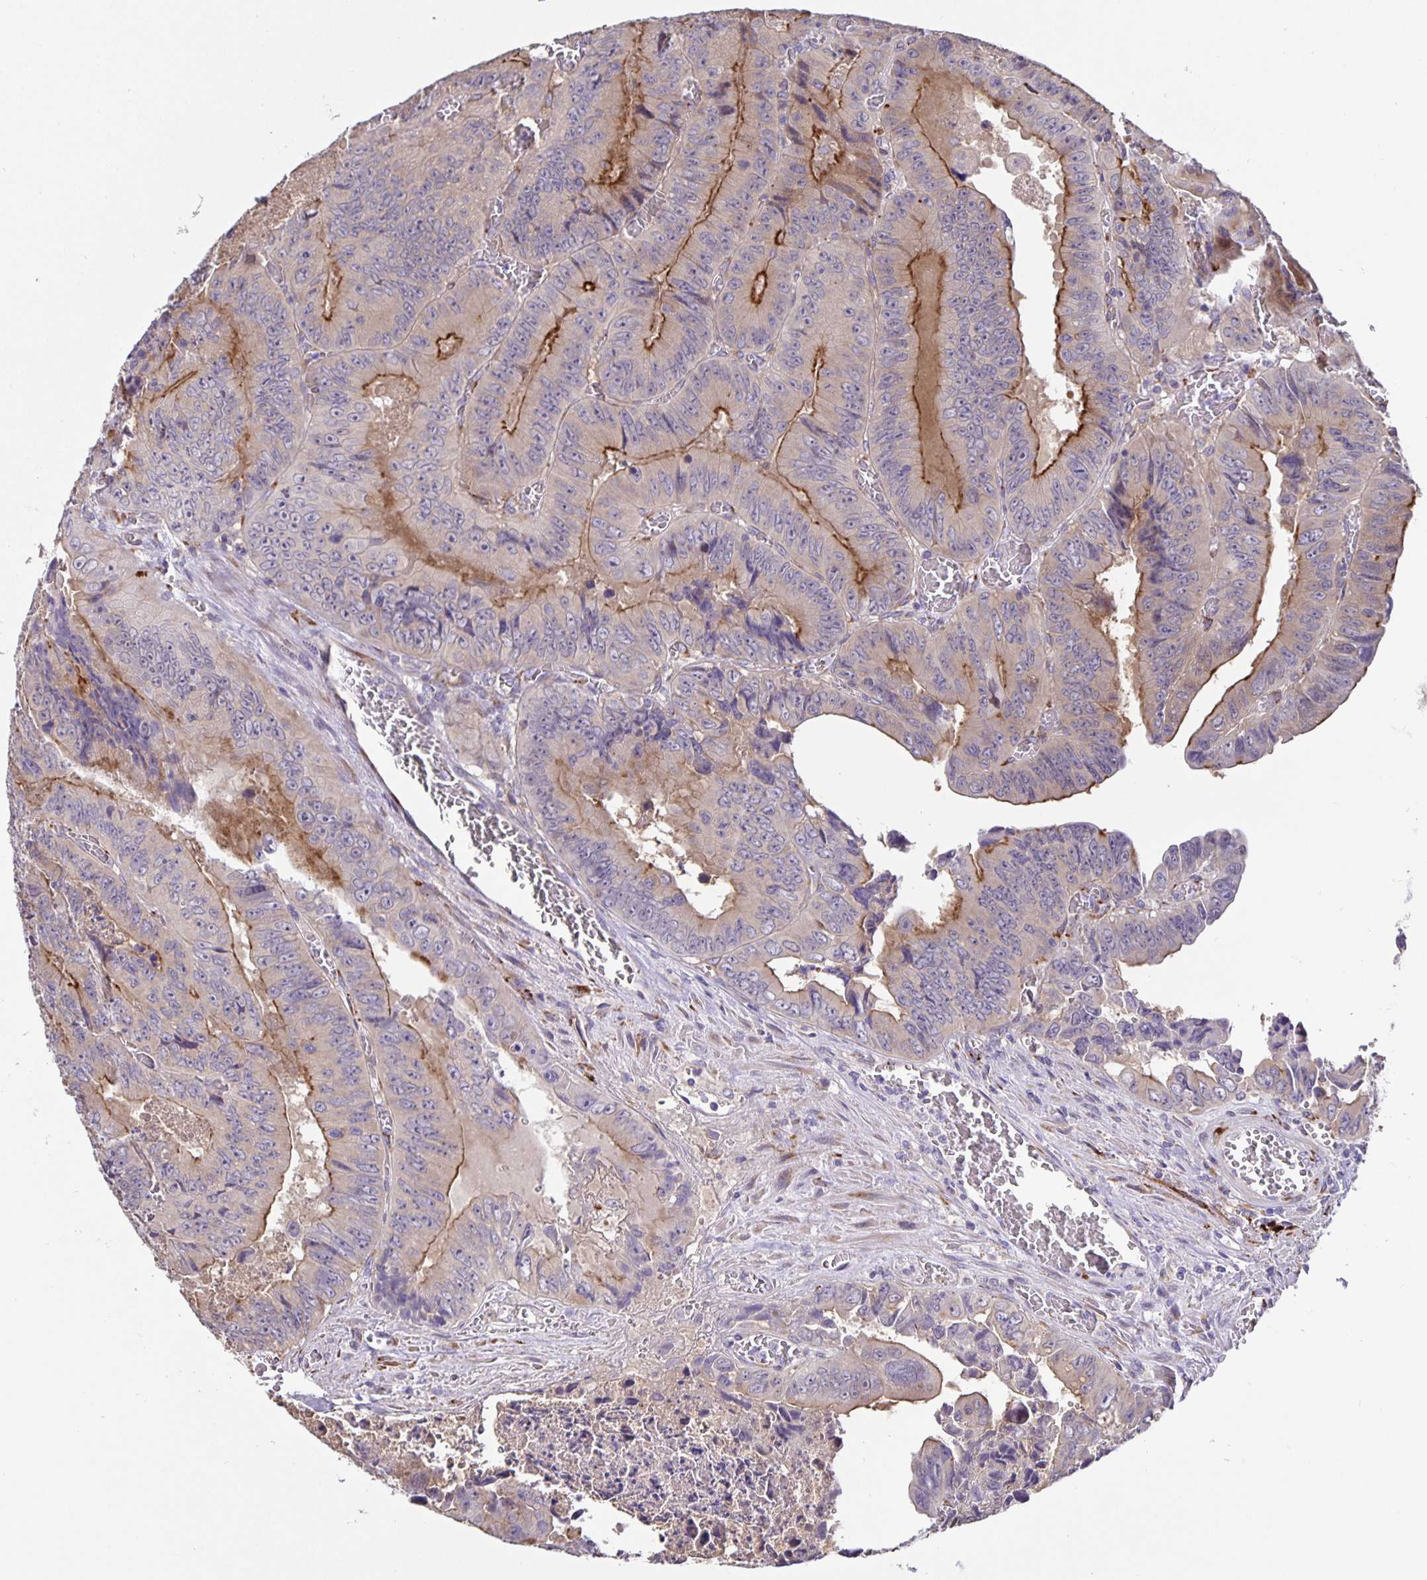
{"staining": {"intensity": "moderate", "quantity": "25%-75%", "location": "cytoplasmic/membranous"}, "tissue": "colorectal cancer", "cell_type": "Tumor cells", "image_type": "cancer", "snomed": [{"axis": "morphology", "description": "Adenocarcinoma, NOS"}, {"axis": "topography", "description": "Colon"}], "caption": "High-power microscopy captured an immunohistochemistry (IHC) histopathology image of colorectal cancer, revealing moderate cytoplasmic/membranous expression in about 25%-75% of tumor cells.", "gene": "EML6", "patient": {"sex": "female", "age": 84}}